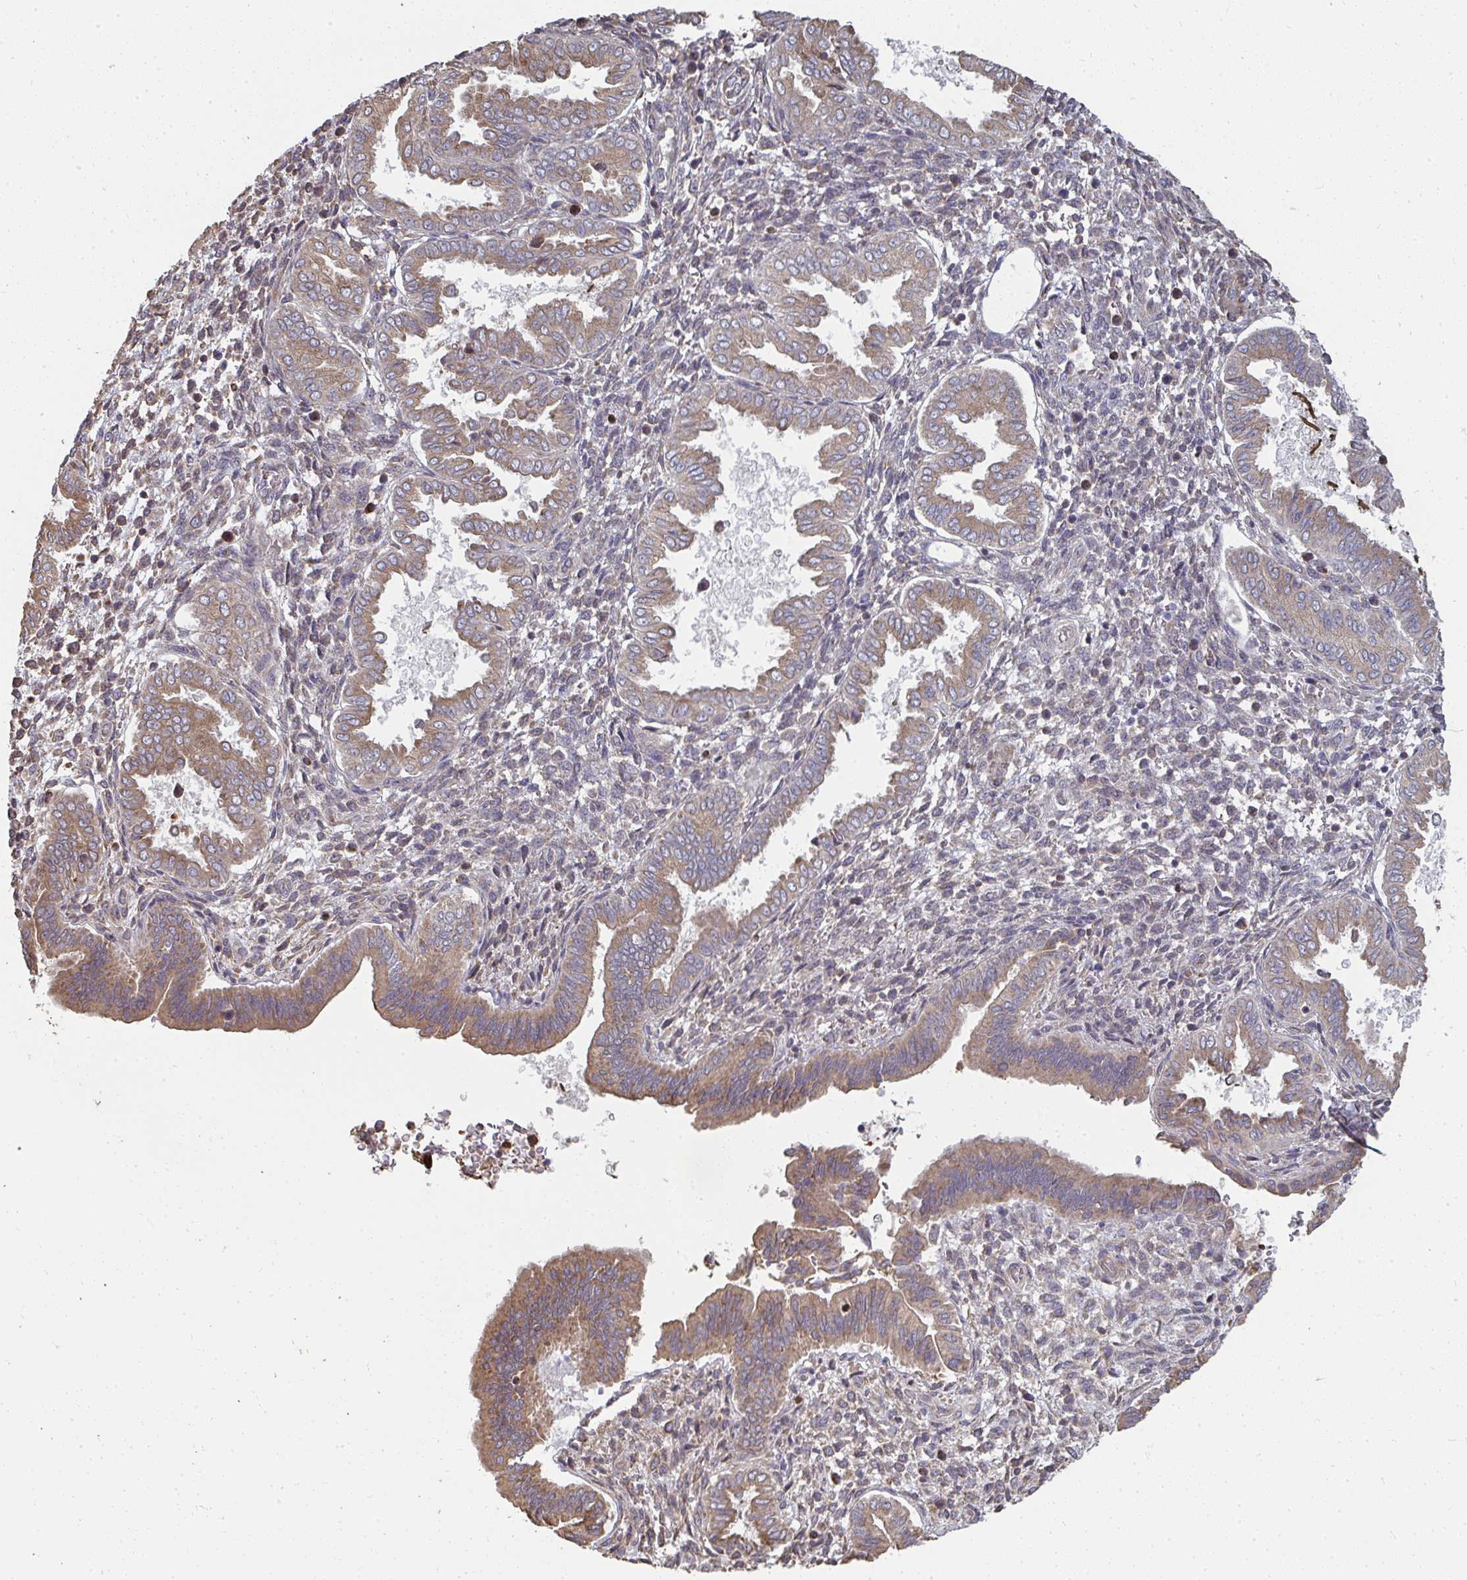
{"staining": {"intensity": "weak", "quantity": "25%-75%", "location": "cytoplasmic/membranous"}, "tissue": "endometrium", "cell_type": "Cells in endometrial stroma", "image_type": "normal", "snomed": [{"axis": "morphology", "description": "Normal tissue, NOS"}, {"axis": "topography", "description": "Endometrium"}], "caption": "Protein expression by immunohistochemistry (IHC) reveals weak cytoplasmic/membranous staining in about 25%-75% of cells in endometrial stroma in unremarkable endometrium.", "gene": "ZFYVE28", "patient": {"sex": "female", "age": 24}}